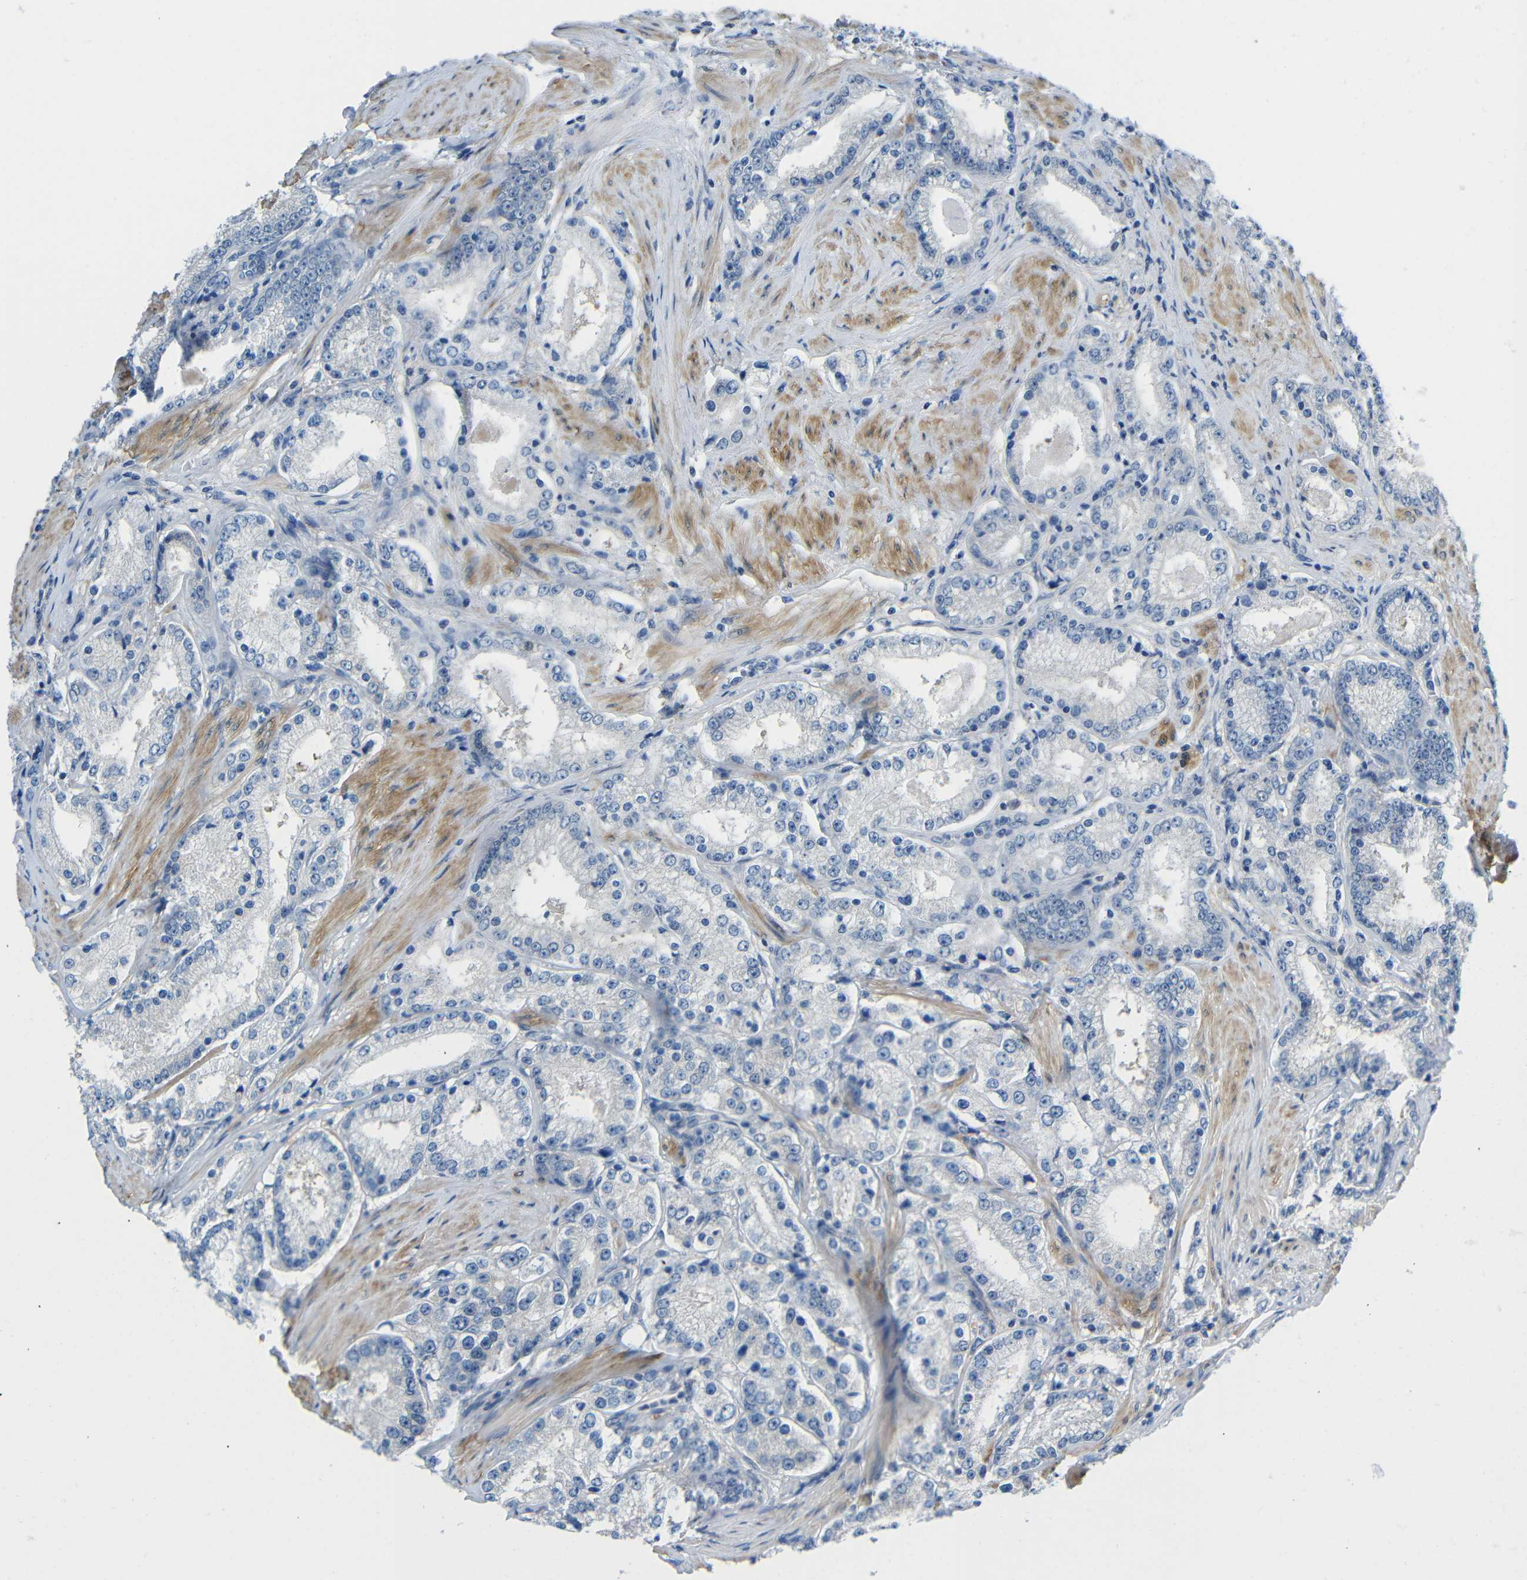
{"staining": {"intensity": "negative", "quantity": "none", "location": "none"}, "tissue": "prostate cancer", "cell_type": "Tumor cells", "image_type": "cancer", "snomed": [{"axis": "morphology", "description": "Adenocarcinoma, Low grade"}, {"axis": "topography", "description": "Prostate"}], "caption": "Immunohistochemistry (IHC) image of prostate cancer stained for a protein (brown), which reveals no staining in tumor cells.", "gene": "NEGR1", "patient": {"sex": "male", "age": 63}}